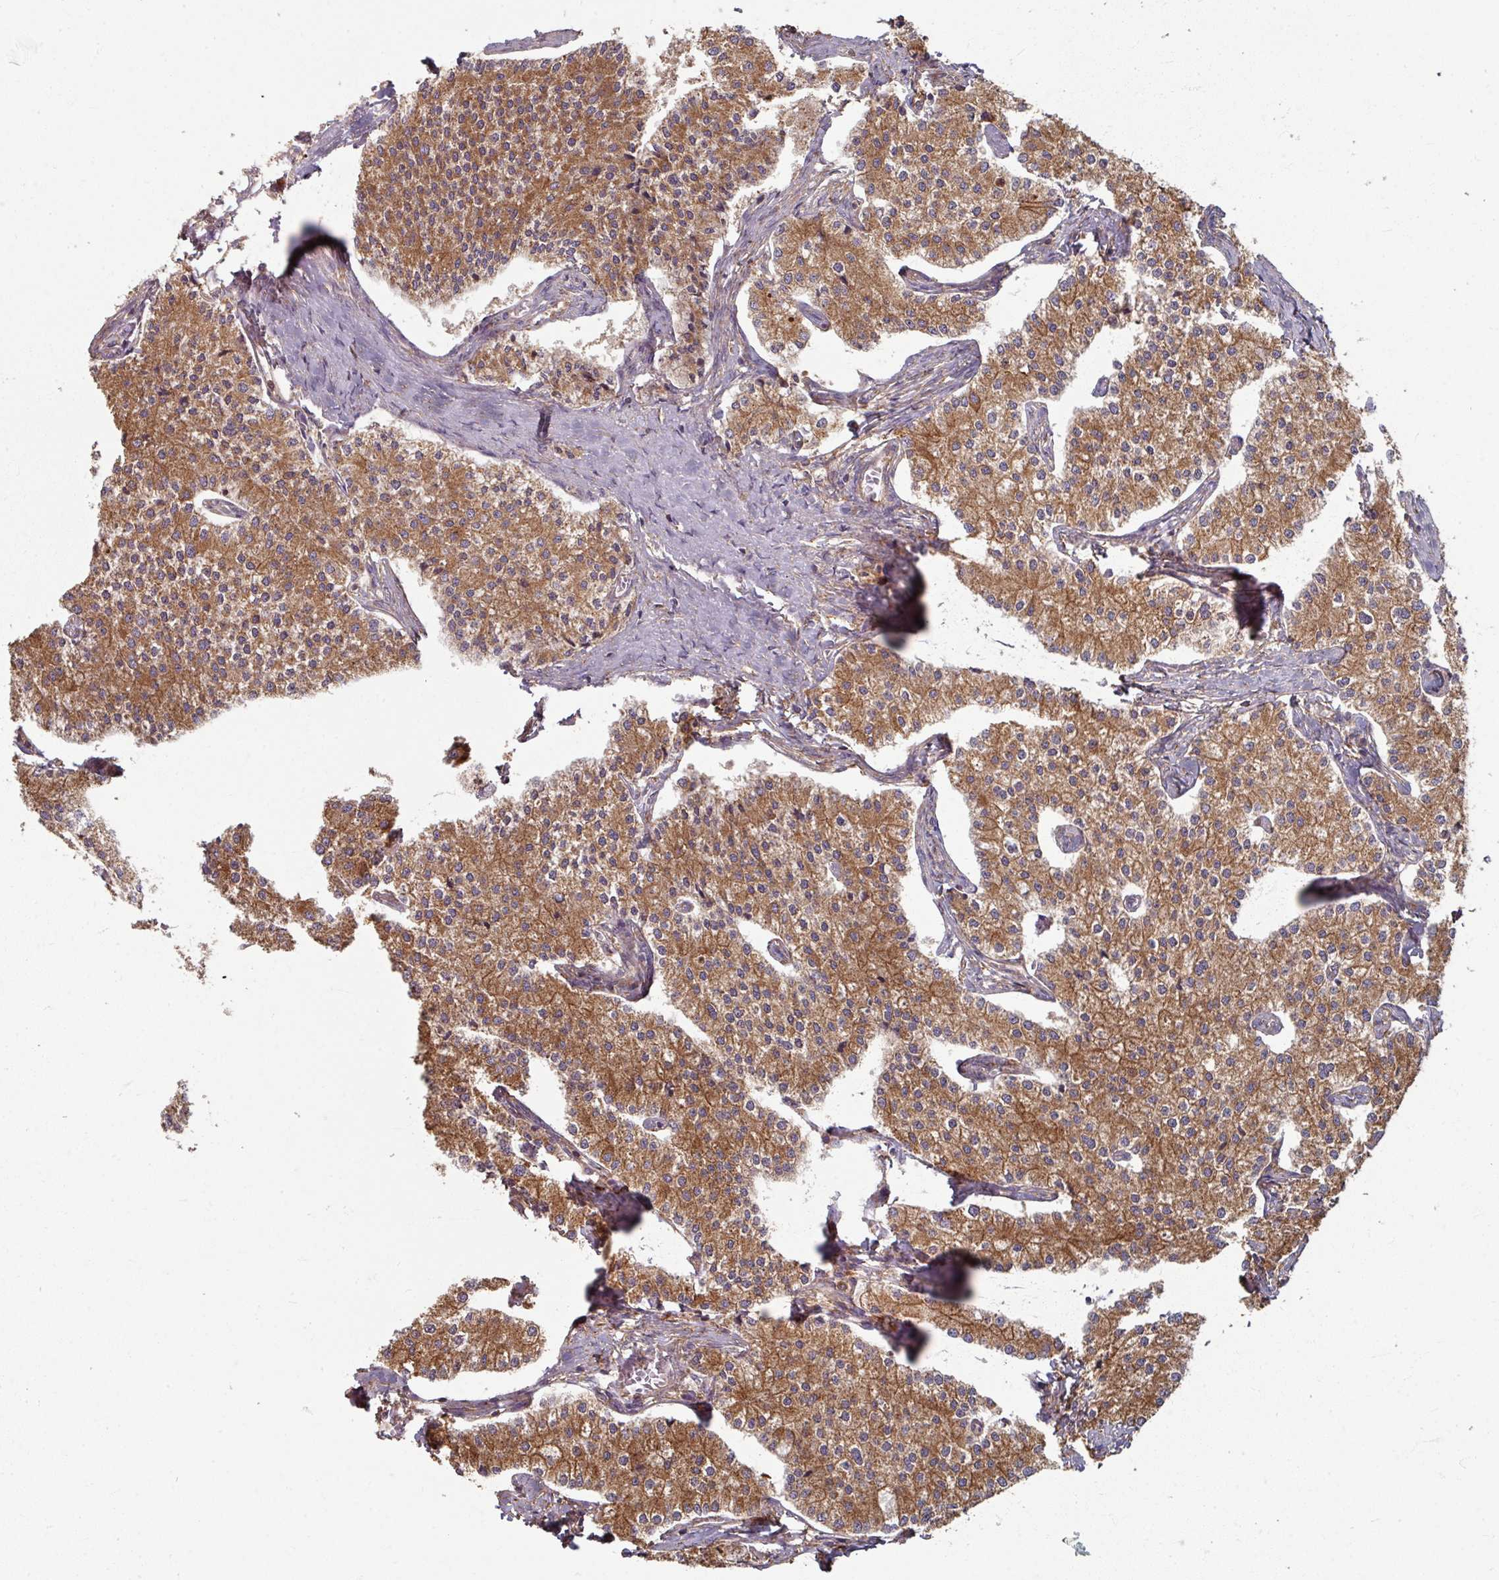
{"staining": {"intensity": "moderate", "quantity": ">75%", "location": "cytoplasmic/membranous"}, "tissue": "carcinoid", "cell_type": "Tumor cells", "image_type": "cancer", "snomed": [{"axis": "morphology", "description": "Carcinoid, malignant, NOS"}, {"axis": "topography", "description": "Colon"}], "caption": "IHC staining of malignant carcinoid, which reveals medium levels of moderate cytoplasmic/membranous staining in approximately >75% of tumor cells indicating moderate cytoplasmic/membranous protein positivity. The staining was performed using DAB (3,3'-diaminobenzidine) (brown) for protein detection and nuclei were counterstained in hematoxylin (blue).", "gene": "CCDC68", "patient": {"sex": "female", "age": 52}}